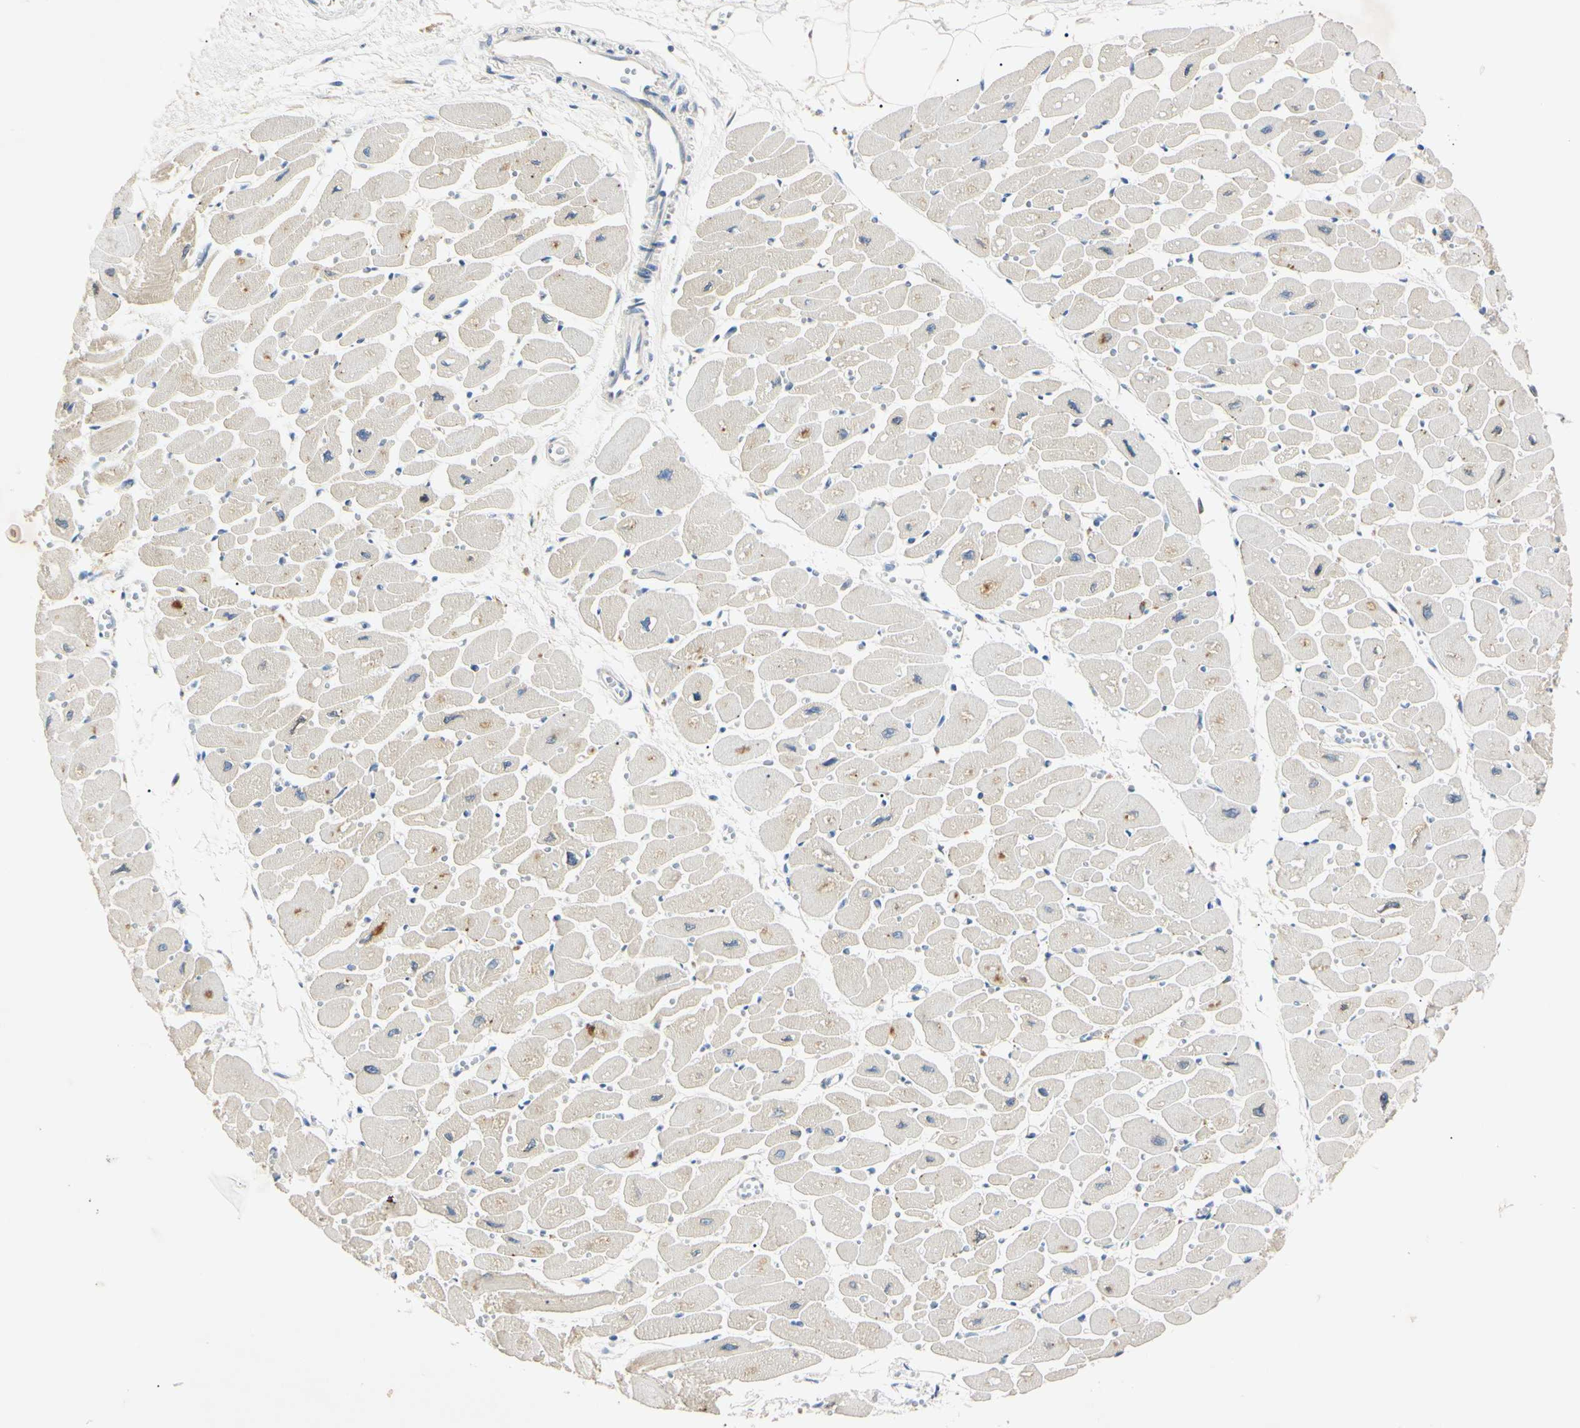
{"staining": {"intensity": "weak", "quantity": "<25%", "location": "cytoplasmic/membranous"}, "tissue": "heart muscle", "cell_type": "Cardiomyocytes", "image_type": "normal", "snomed": [{"axis": "morphology", "description": "Normal tissue, NOS"}, {"axis": "topography", "description": "Heart"}], "caption": "An immunohistochemistry photomicrograph of benign heart muscle is shown. There is no staining in cardiomyocytes of heart muscle.", "gene": "DNAJB12", "patient": {"sex": "female", "age": 54}}